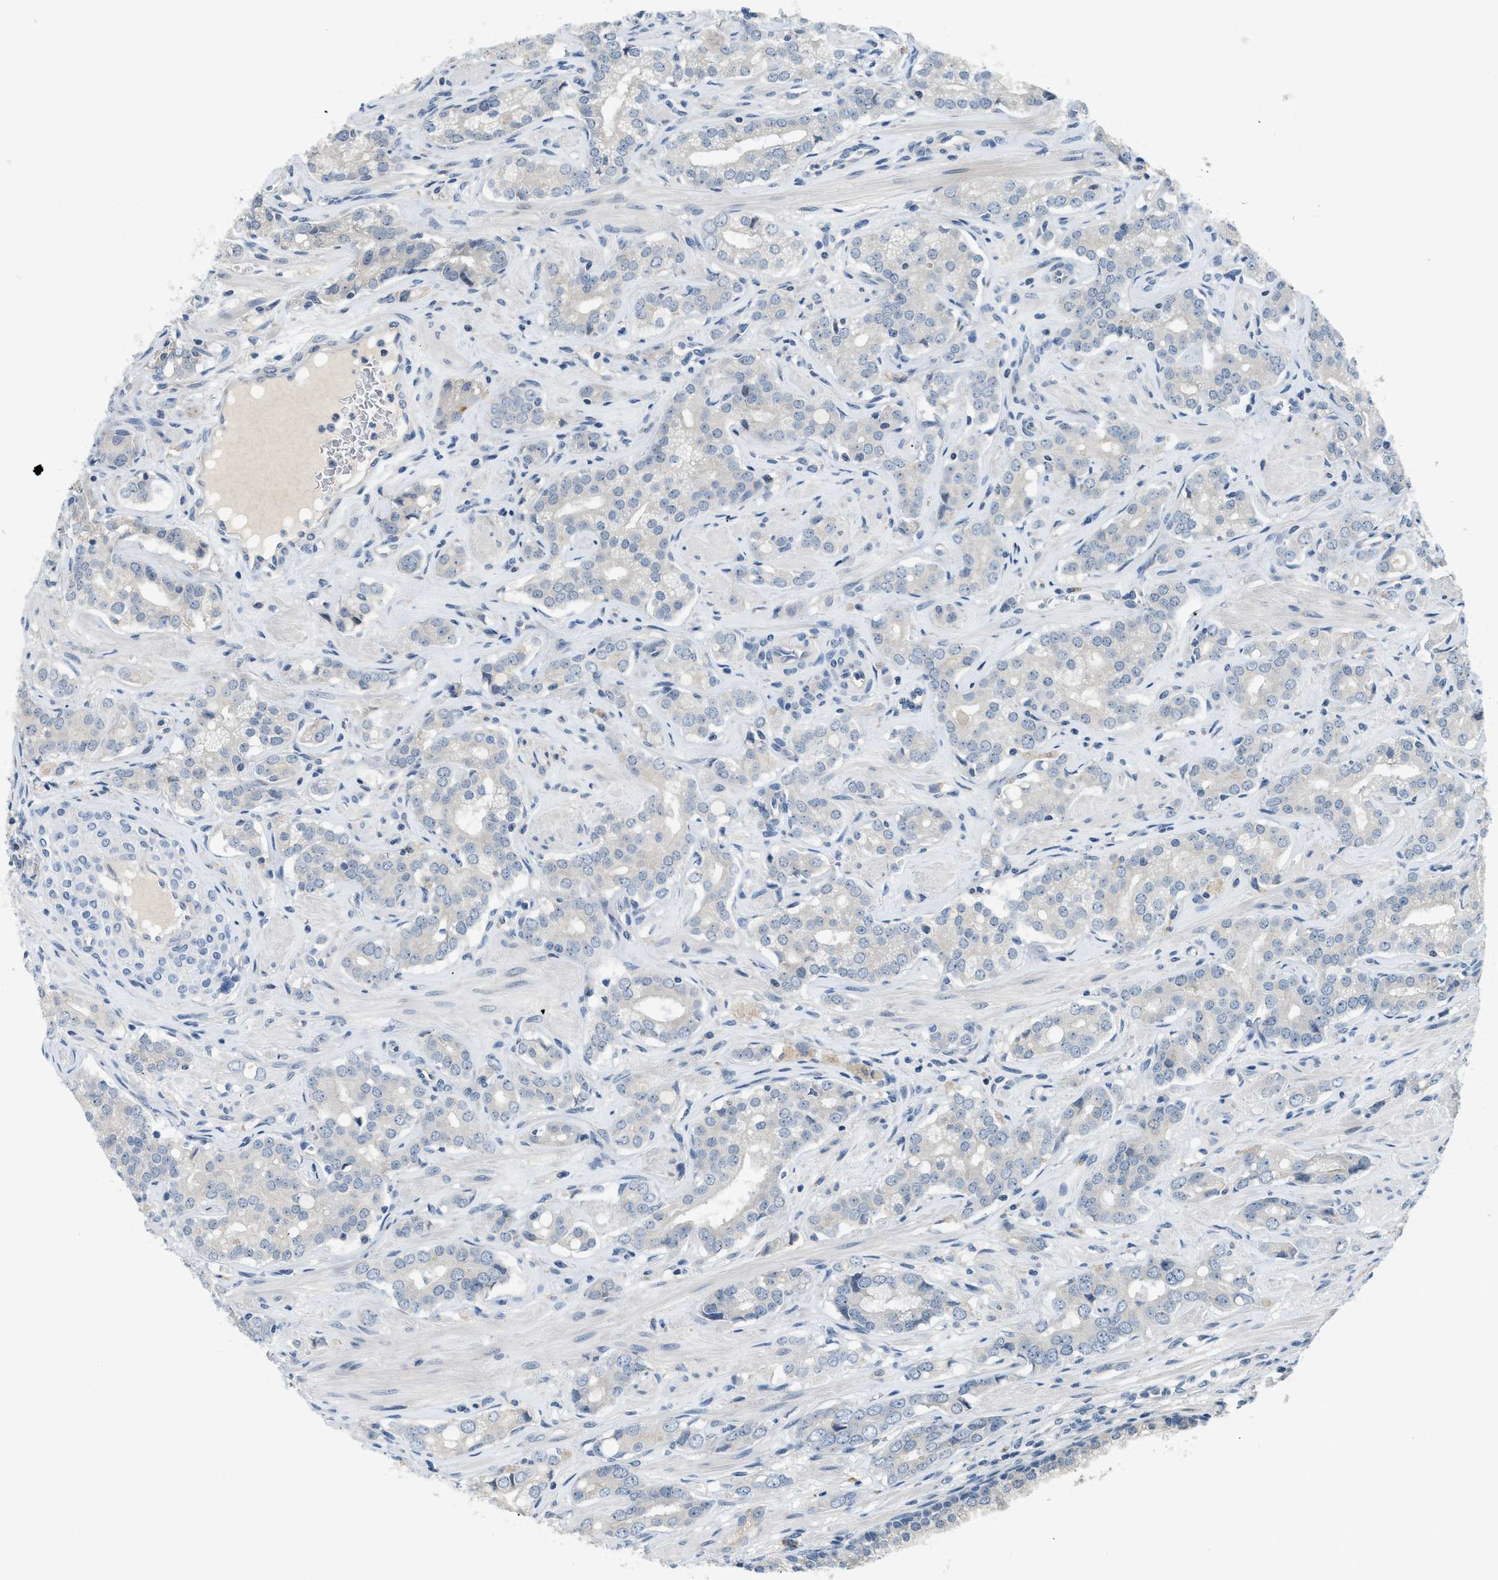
{"staining": {"intensity": "negative", "quantity": "none", "location": "none"}, "tissue": "prostate cancer", "cell_type": "Tumor cells", "image_type": "cancer", "snomed": [{"axis": "morphology", "description": "Adenocarcinoma, High grade"}, {"axis": "topography", "description": "Prostate"}], "caption": "Protein analysis of prostate adenocarcinoma (high-grade) demonstrates no significant staining in tumor cells. The staining is performed using DAB brown chromogen with nuclei counter-stained in using hematoxylin.", "gene": "TMEM154", "patient": {"sex": "male", "age": 52}}